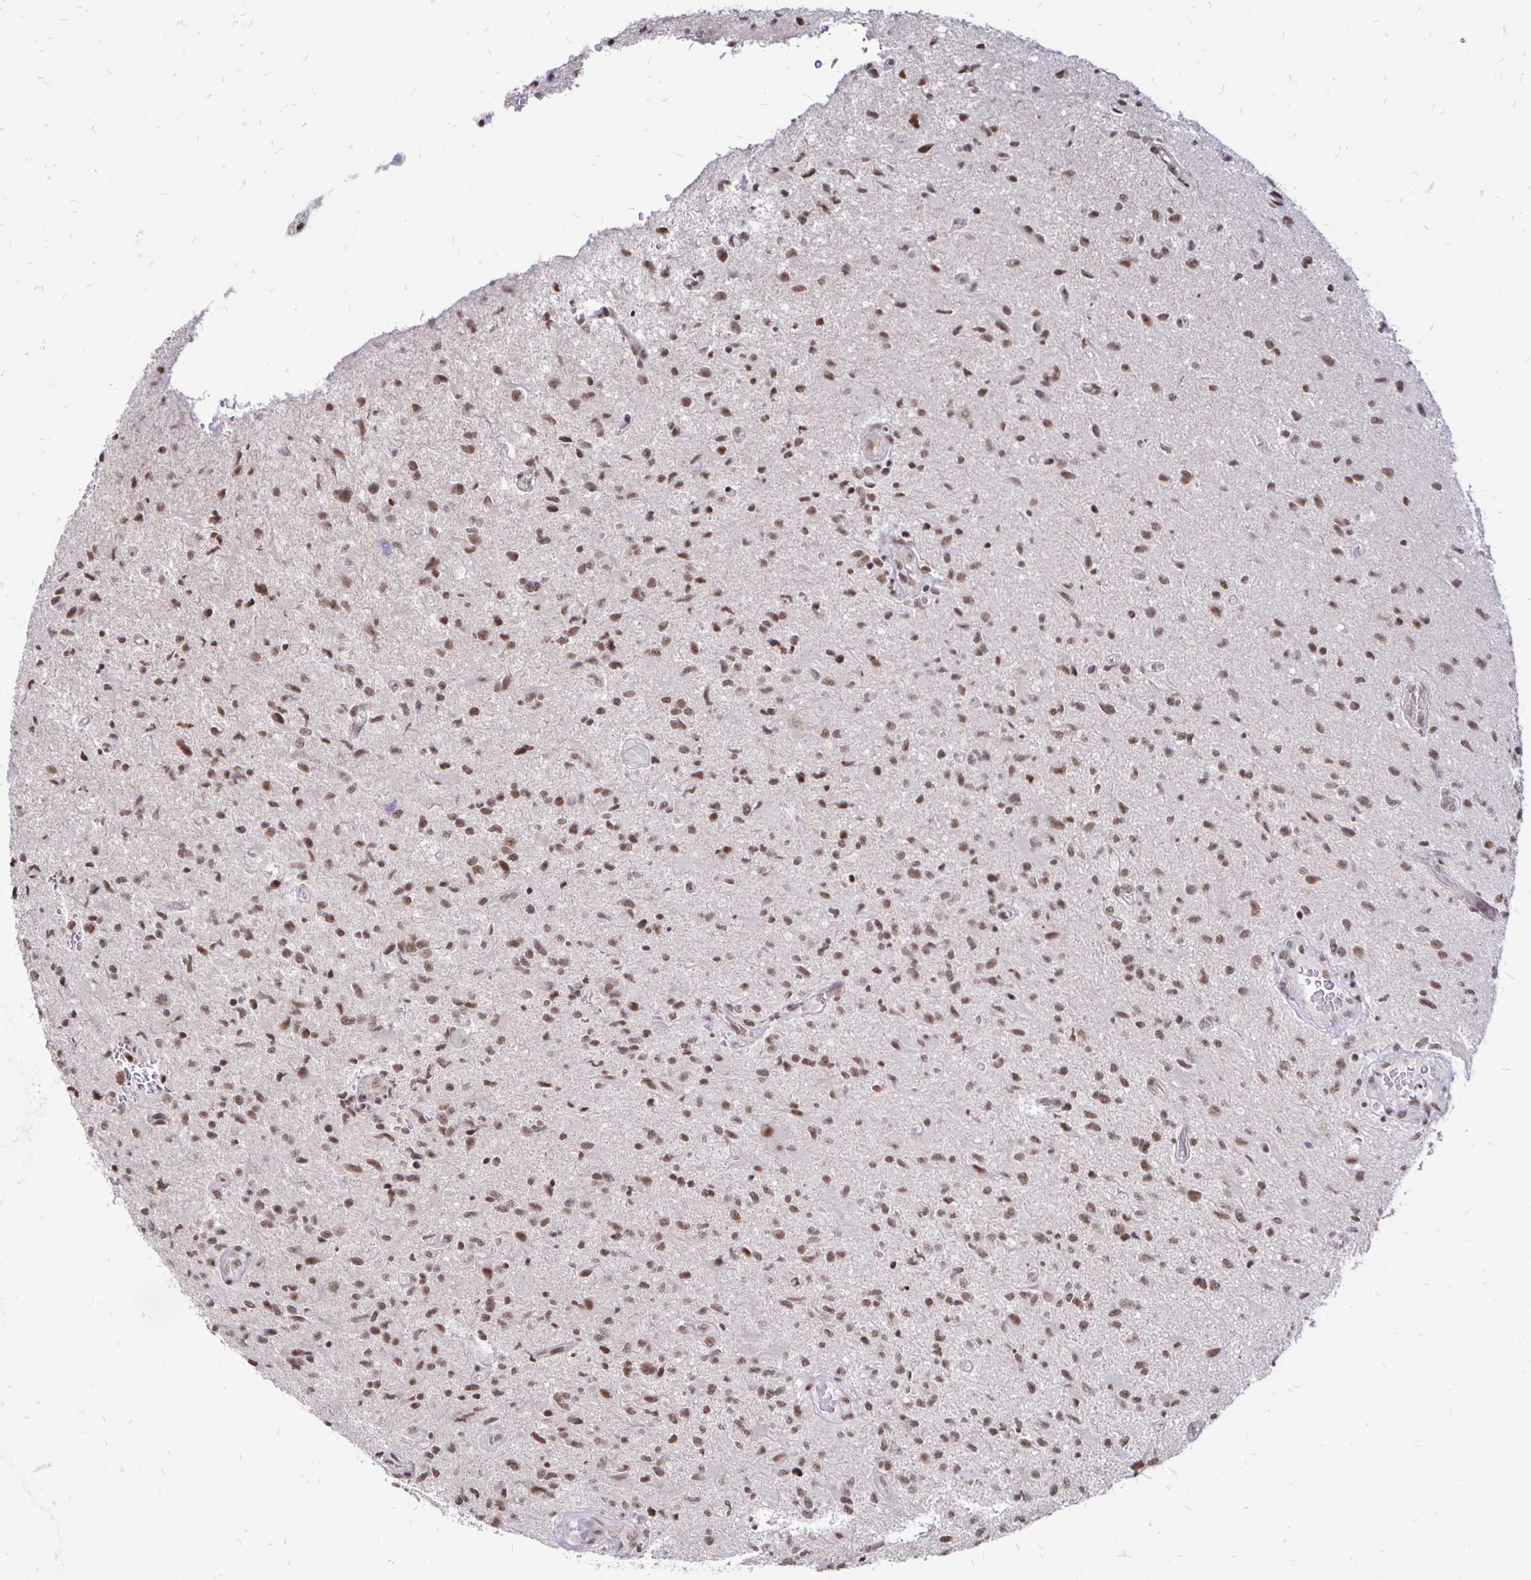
{"staining": {"intensity": "moderate", "quantity": ">75%", "location": "nuclear"}, "tissue": "glioma", "cell_type": "Tumor cells", "image_type": "cancer", "snomed": [{"axis": "morphology", "description": "Glioma, malignant, High grade"}, {"axis": "topography", "description": "Brain"}], "caption": "Protein staining of malignant glioma (high-grade) tissue reveals moderate nuclear expression in about >75% of tumor cells.", "gene": "SIN3A", "patient": {"sex": "male", "age": 67}}